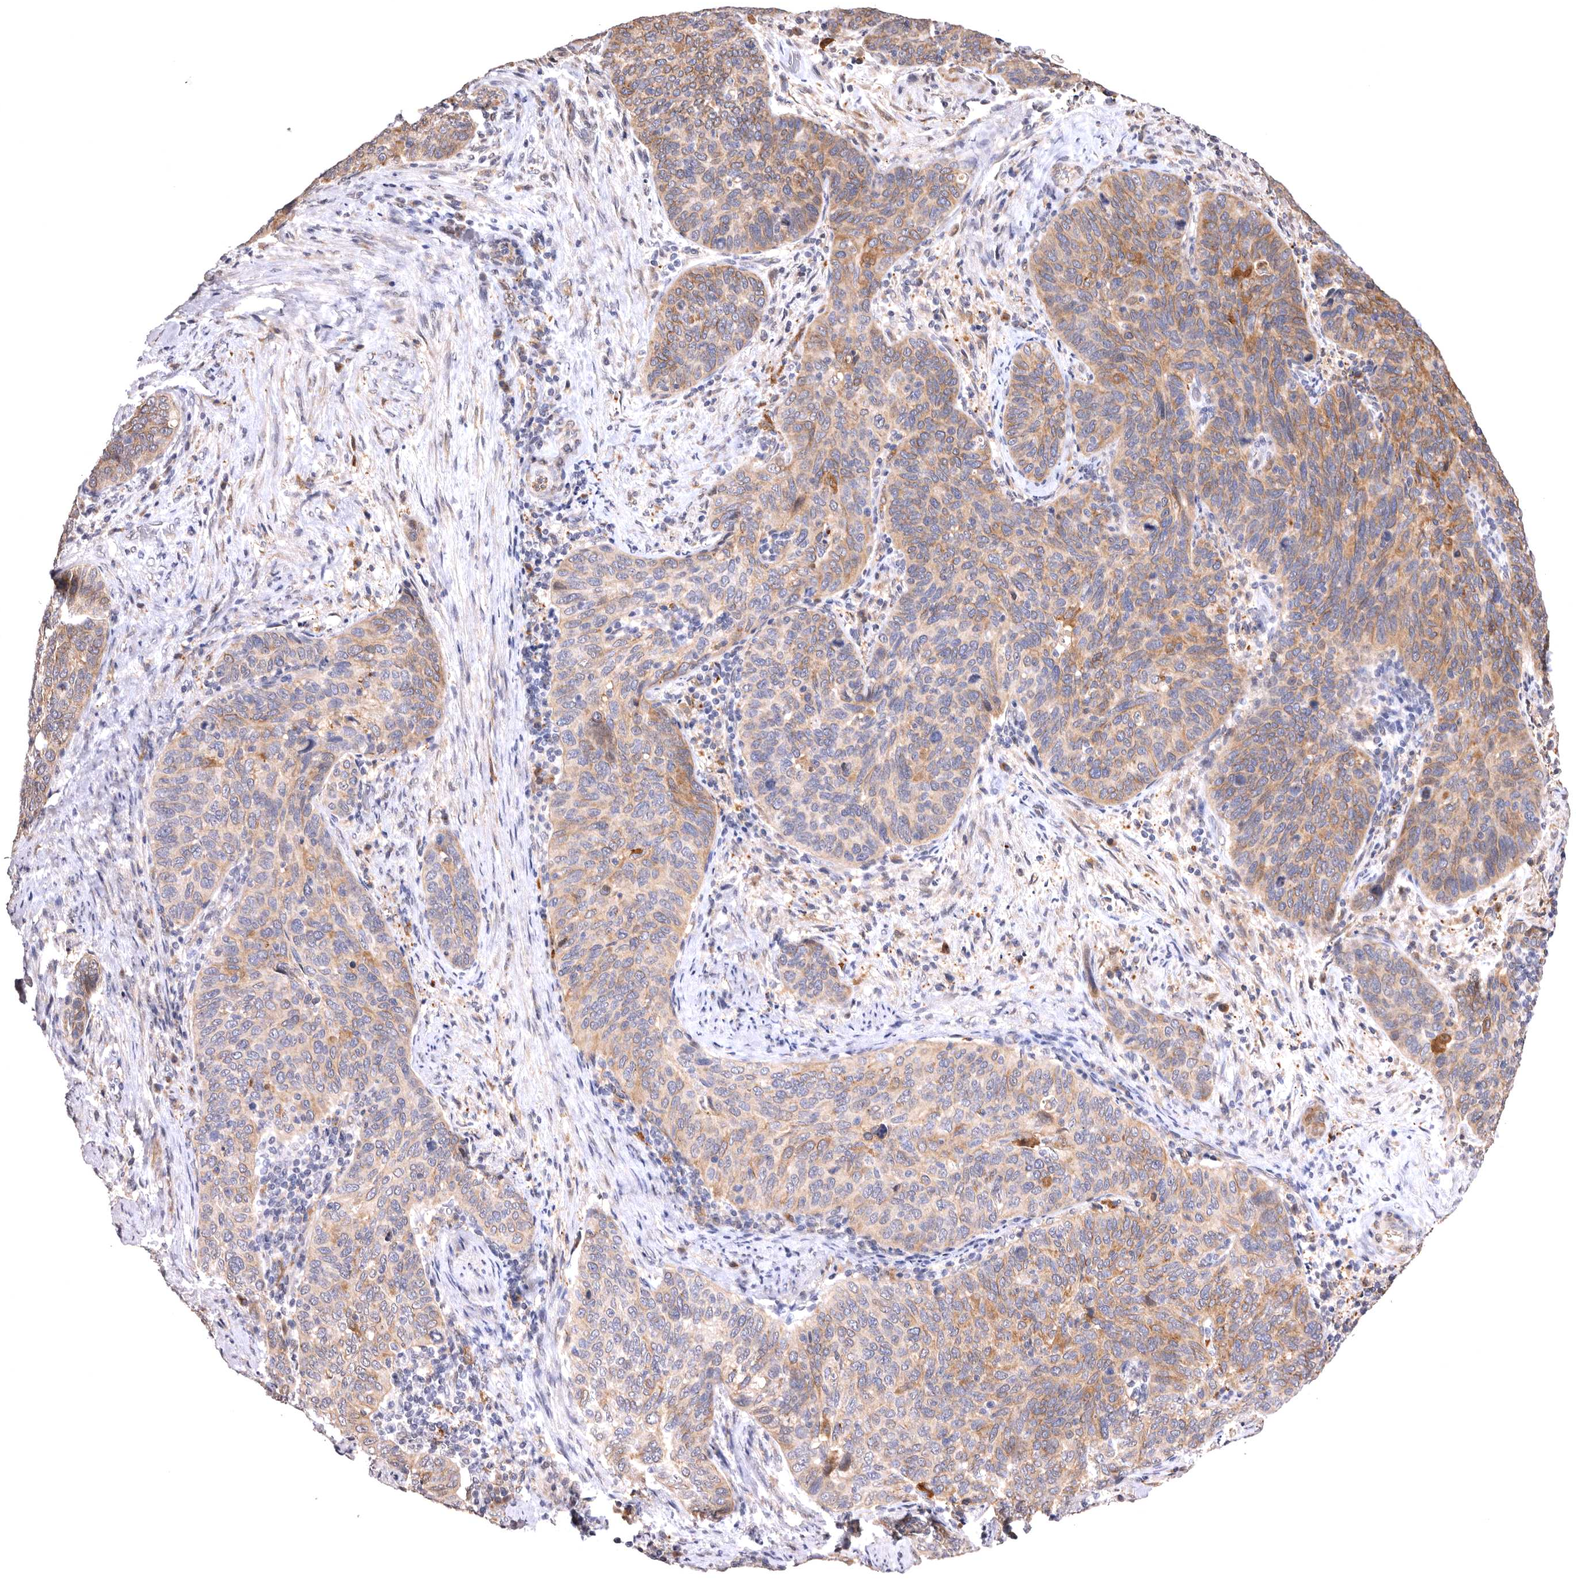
{"staining": {"intensity": "moderate", "quantity": "25%-75%", "location": "cytoplasmic/membranous"}, "tissue": "cervical cancer", "cell_type": "Tumor cells", "image_type": "cancer", "snomed": [{"axis": "morphology", "description": "Squamous cell carcinoma, NOS"}, {"axis": "topography", "description": "Cervix"}], "caption": "Cervical squamous cell carcinoma was stained to show a protein in brown. There is medium levels of moderate cytoplasmic/membranous staining in about 25%-75% of tumor cells.", "gene": "VPS45", "patient": {"sex": "female", "age": 60}}